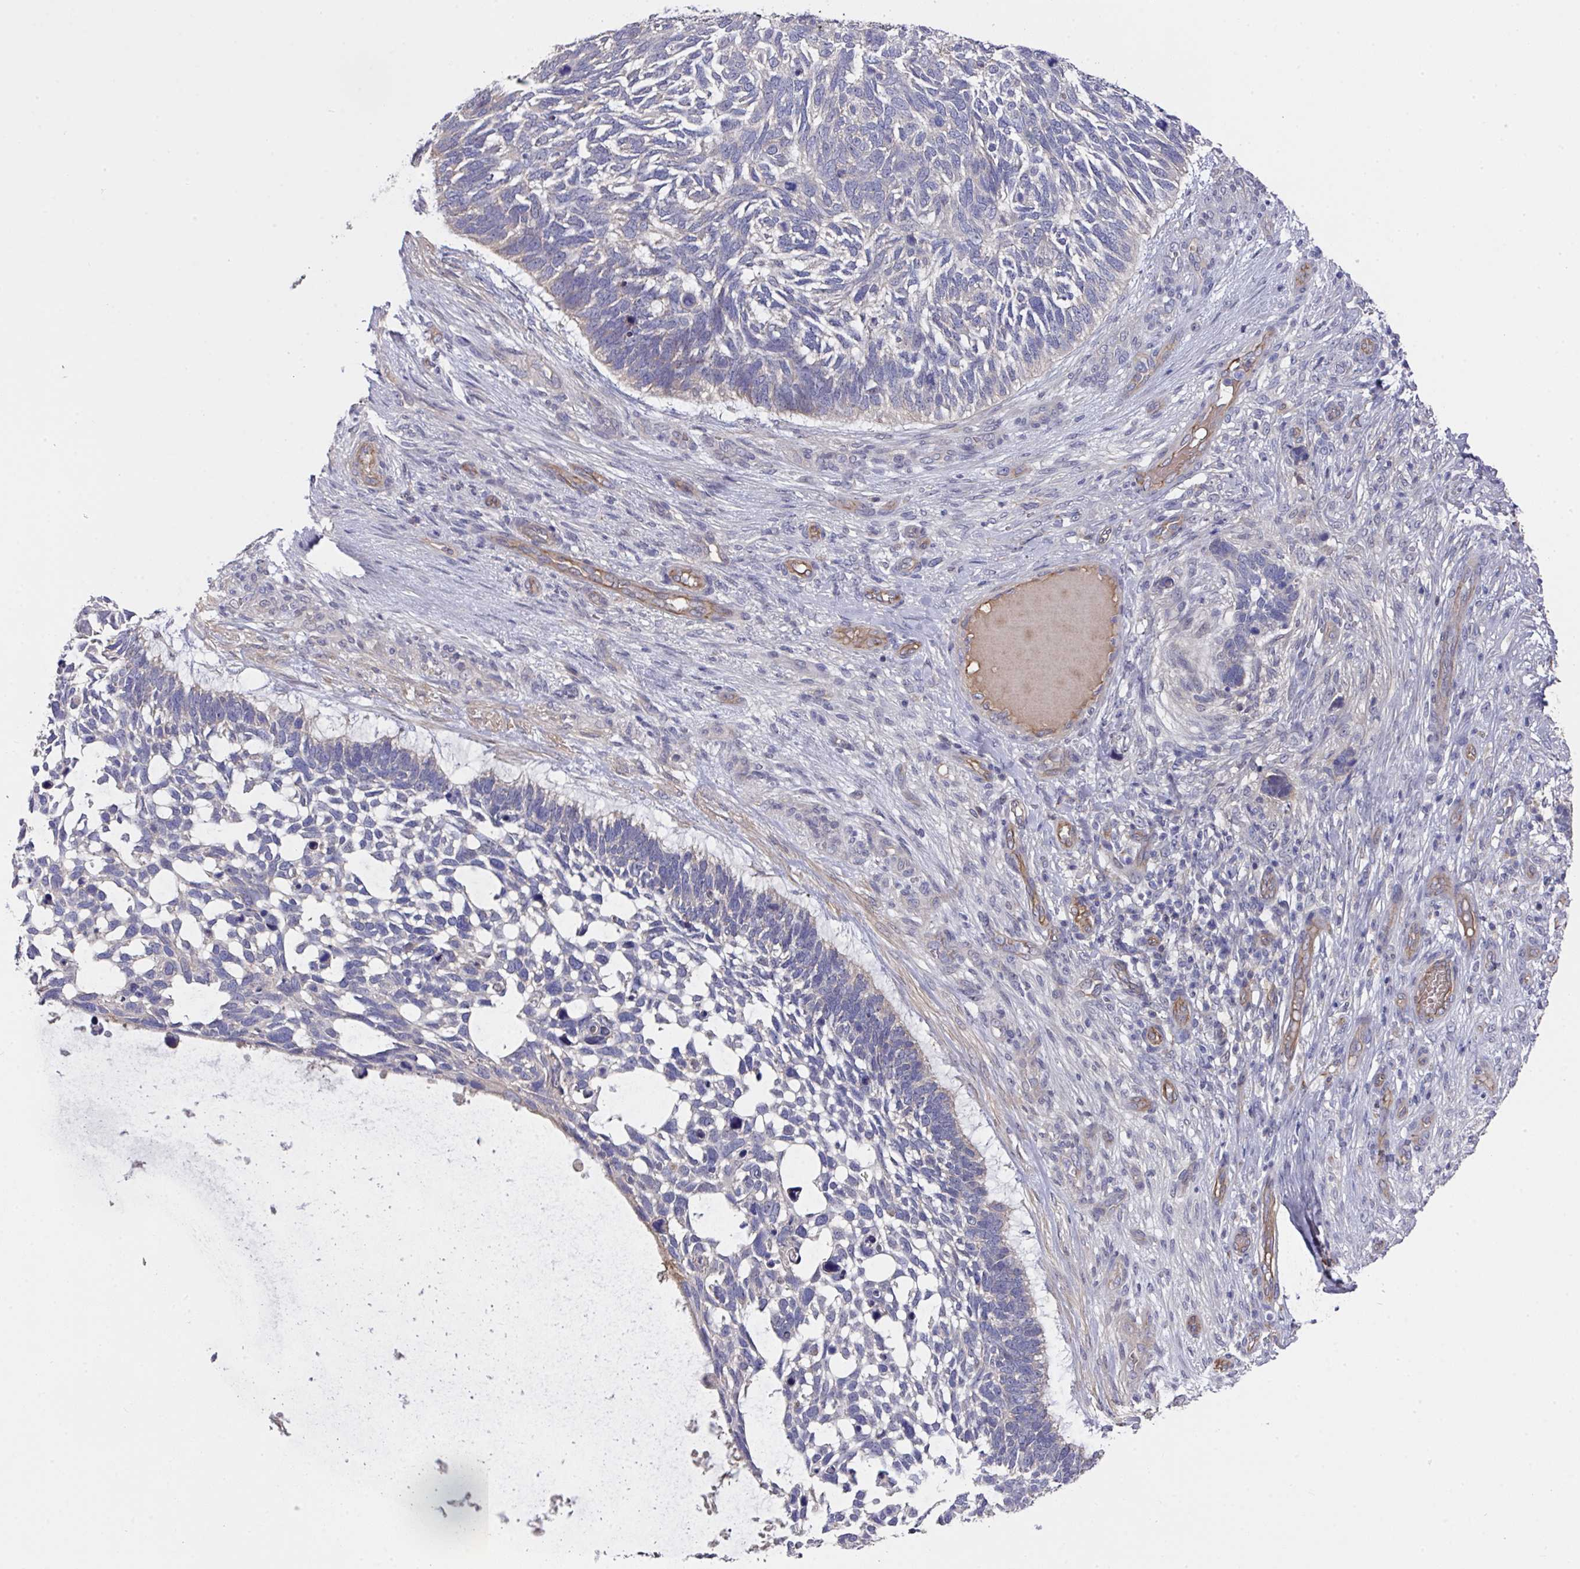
{"staining": {"intensity": "negative", "quantity": "none", "location": "none"}, "tissue": "skin cancer", "cell_type": "Tumor cells", "image_type": "cancer", "snomed": [{"axis": "morphology", "description": "Basal cell carcinoma"}, {"axis": "topography", "description": "Skin"}], "caption": "High power microscopy photomicrograph of an immunohistochemistry (IHC) micrograph of skin basal cell carcinoma, revealing no significant staining in tumor cells. (Brightfield microscopy of DAB (3,3'-diaminobenzidine) IHC at high magnification).", "gene": "PRR5", "patient": {"sex": "male", "age": 88}}